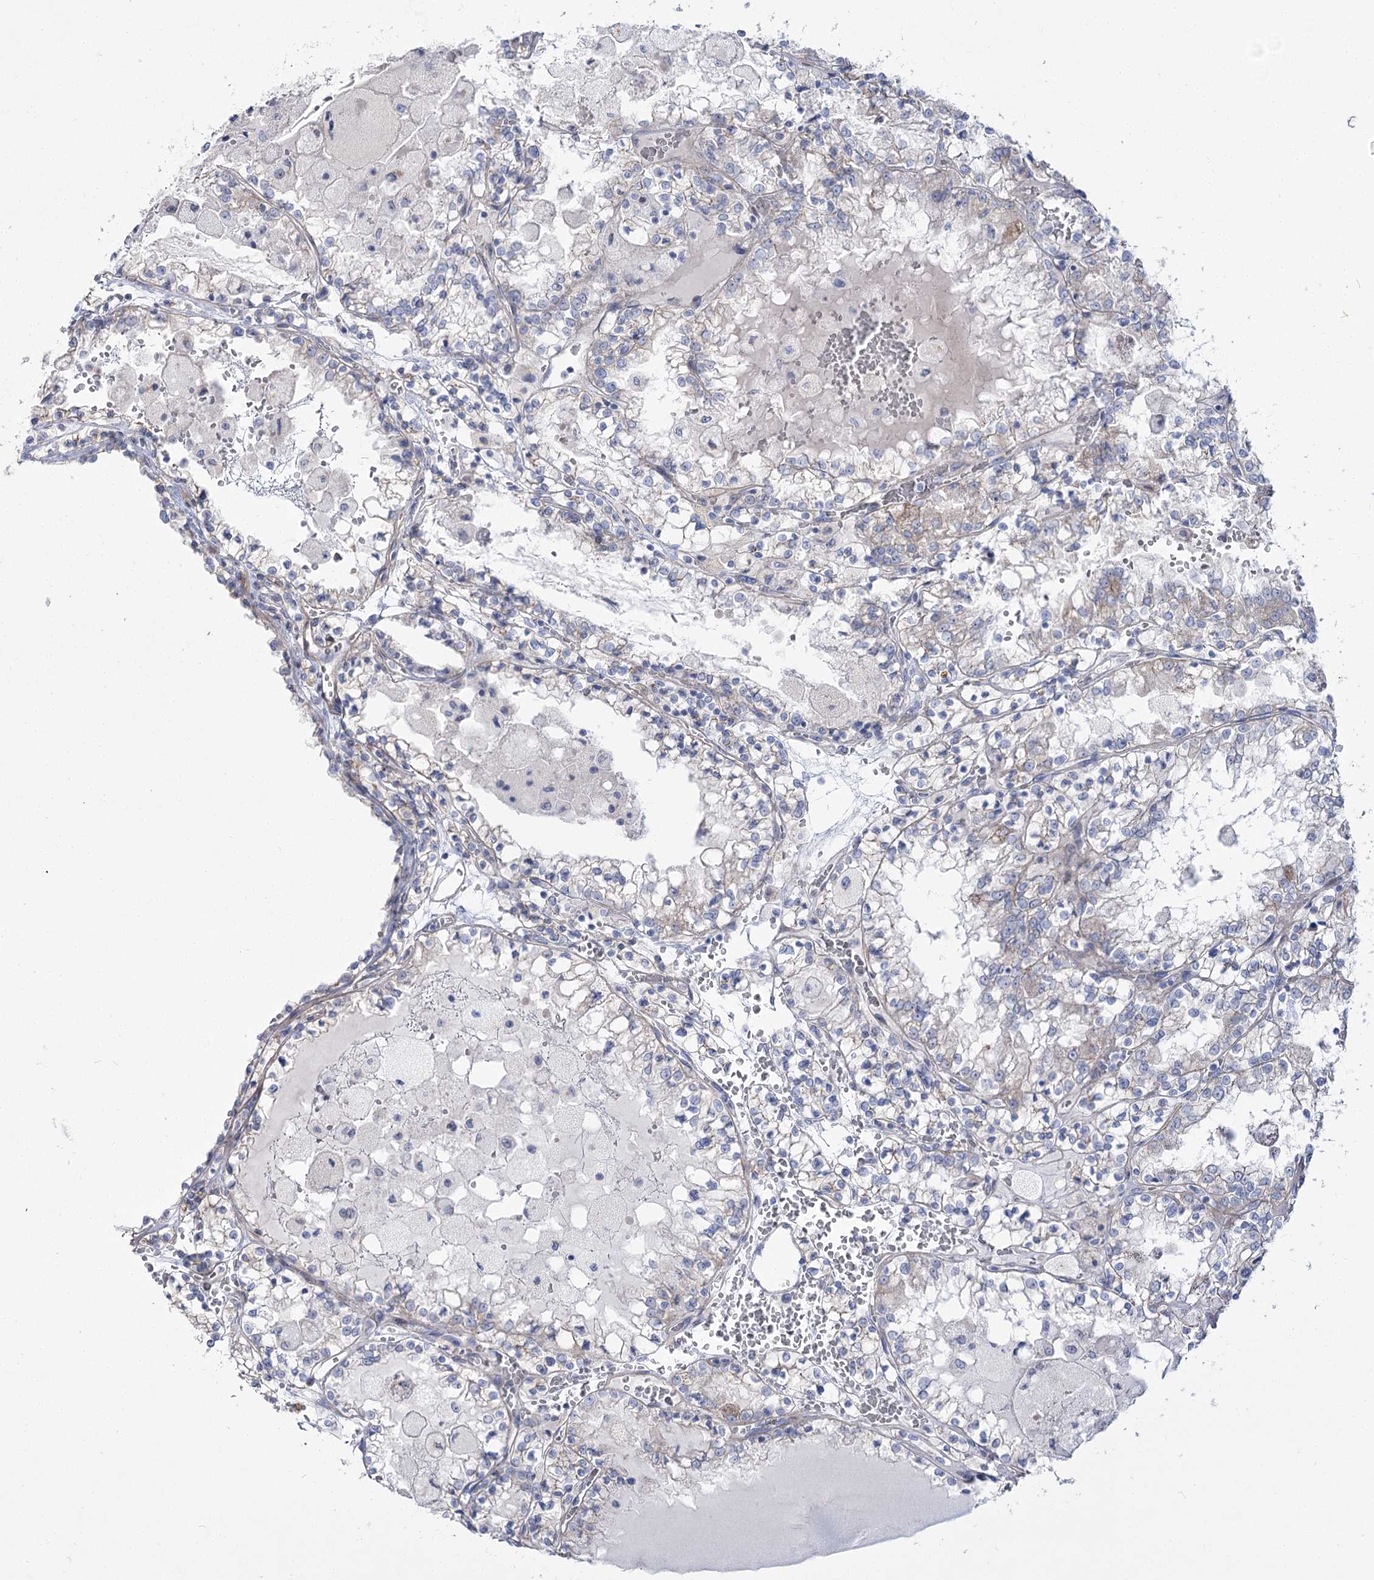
{"staining": {"intensity": "negative", "quantity": "none", "location": "none"}, "tissue": "renal cancer", "cell_type": "Tumor cells", "image_type": "cancer", "snomed": [{"axis": "morphology", "description": "Adenocarcinoma, NOS"}, {"axis": "topography", "description": "Kidney"}], "caption": "High power microscopy histopathology image of an immunohistochemistry micrograph of renal cancer (adenocarcinoma), revealing no significant positivity in tumor cells.", "gene": "SUOX", "patient": {"sex": "female", "age": 56}}